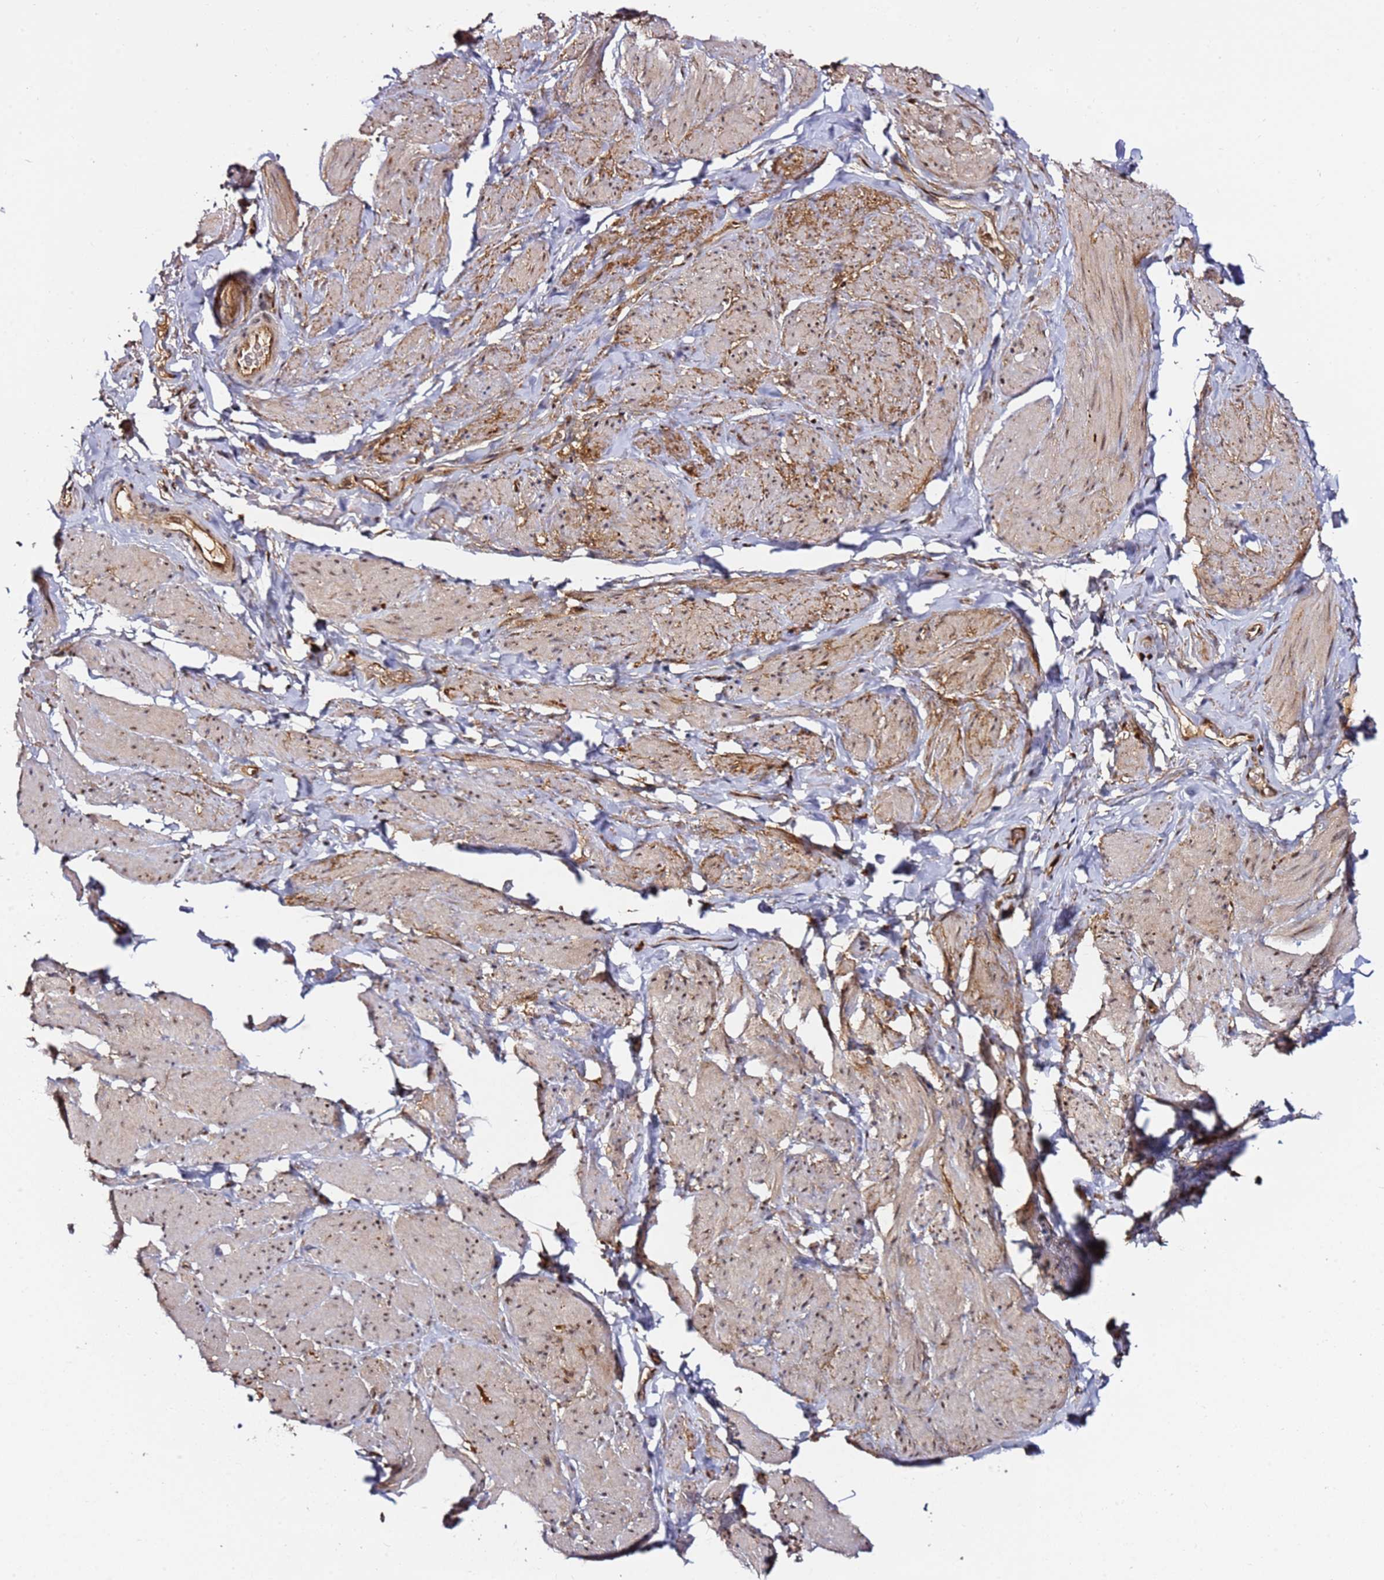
{"staining": {"intensity": "moderate", "quantity": ">75%", "location": "nuclear"}, "tissue": "smooth muscle", "cell_type": "Smooth muscle cells", "image_type": "normal", "snomed": [{"axis": "morphology", "description": "Normal tissue, NOS"}, {"axis": "topography", "description": "Smooth muscle"}, {"axis": "topography", "description": "Peripheral nerve tissue"}], "caption": "DAB immunohistochemical staining of benign smooth muscle displays moderate nuclear protein expression in approximately >75% of smooth muscle cells. (Brightfield microscopy of DAB IHC at high magnification).", "gene": "RGS18", "patient": {"sex": "male", "age": 69}}